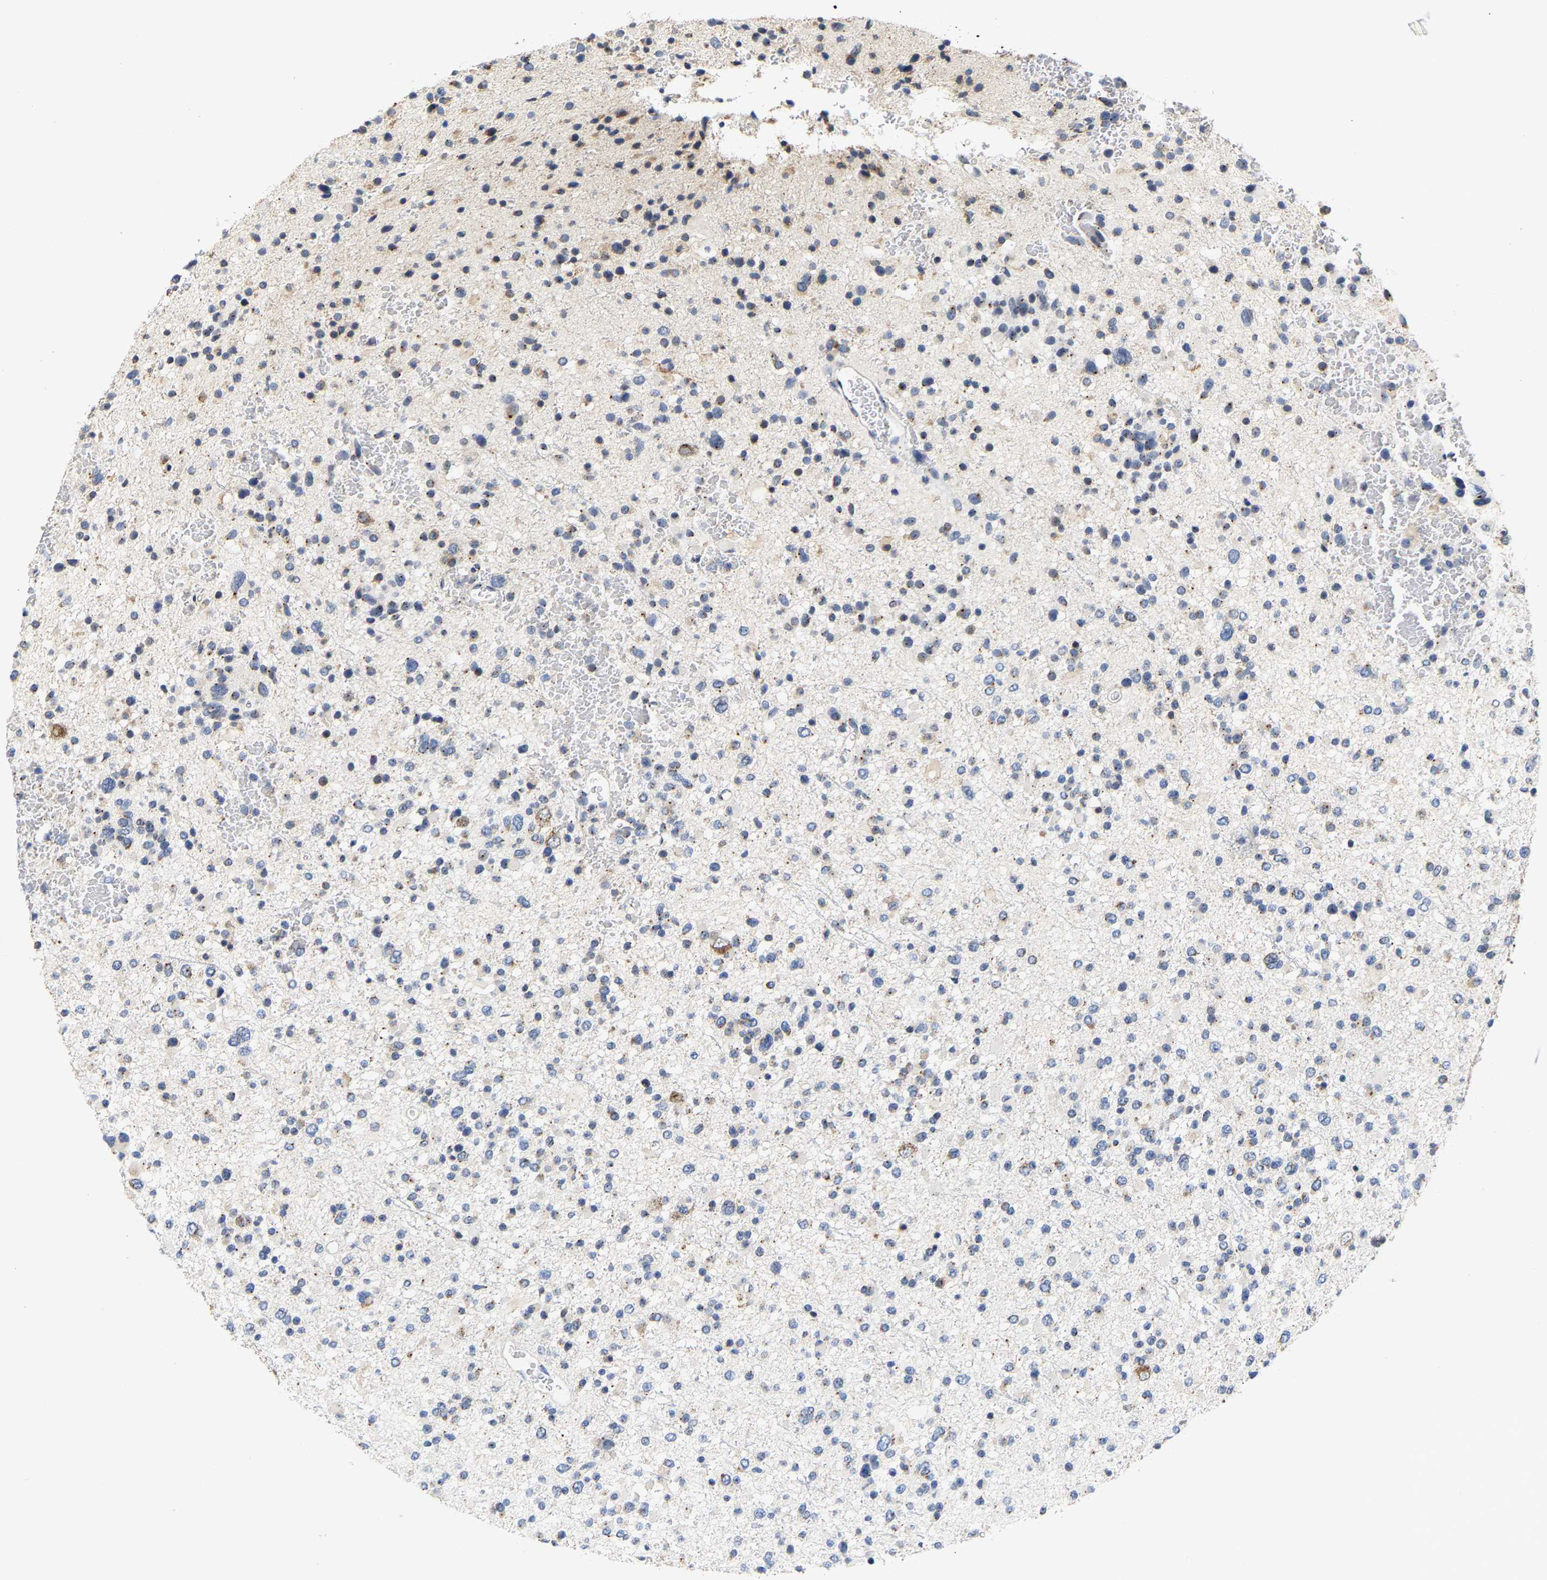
{"staining": {"intensity": "moderate", "quantity": "<25%", "location": "cytoplasmic/membranous"}, "tissue": "glioma", "cell_type": "Tumor cells", "image_type": "cancer", "snomed": [{"axis": "morphology", "description": "Glioma, malignant, Low grade"}, {"axis": "topography", "description": "Brain"}], "caption": "Immunohistochemical staining of human glioma demonstrates low levels of moderate cytoplasmic/membranous protein positivity in about <25% of tumor cells.", "gene": "PCNT", "patient": {"sex": "female", "age": 22}}